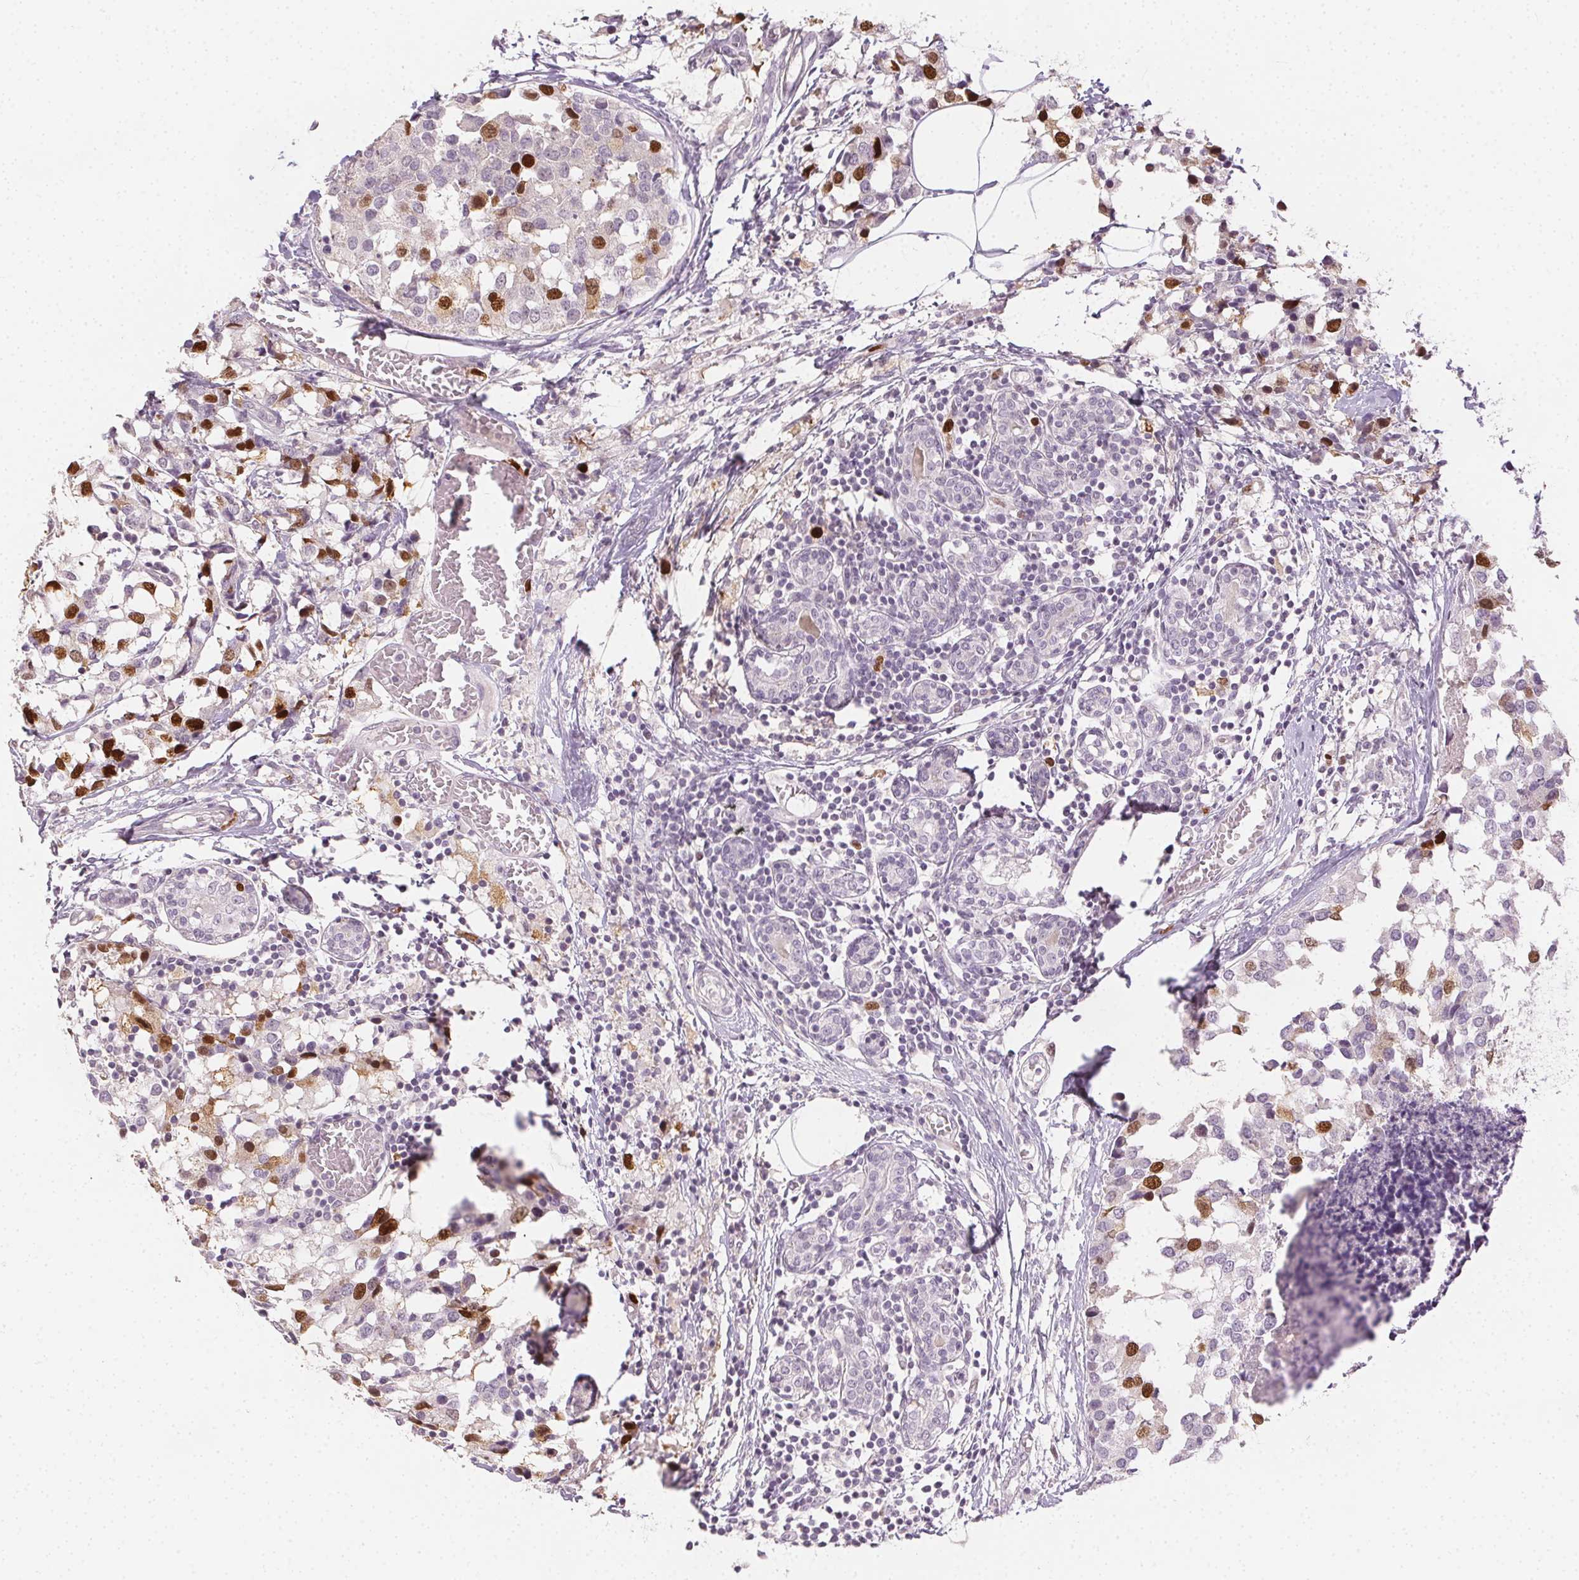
{"staining": {"intensity": "moderate", "quantity": "25%-75%", "location": "nuclear"}, "tissue": "breast cancer", "cell_type": "Tumor cells", "image_type": "cancer", "snomed": [{"axis": "morphology", "description": "Lobular carcinoma"}, {"axis": "topography", "description": "Breast"}], "caption": "Protein staining displays moderate nuclear expression in about 25%-75% of tumor cells in breast lobular carcinoma. (Stains: DAB in brown, nuclei in blue, Microscopy: brightfield microscopy at high magnification).", "gene": "ANLN", "patient": {"sex": "female", "age": 59}}